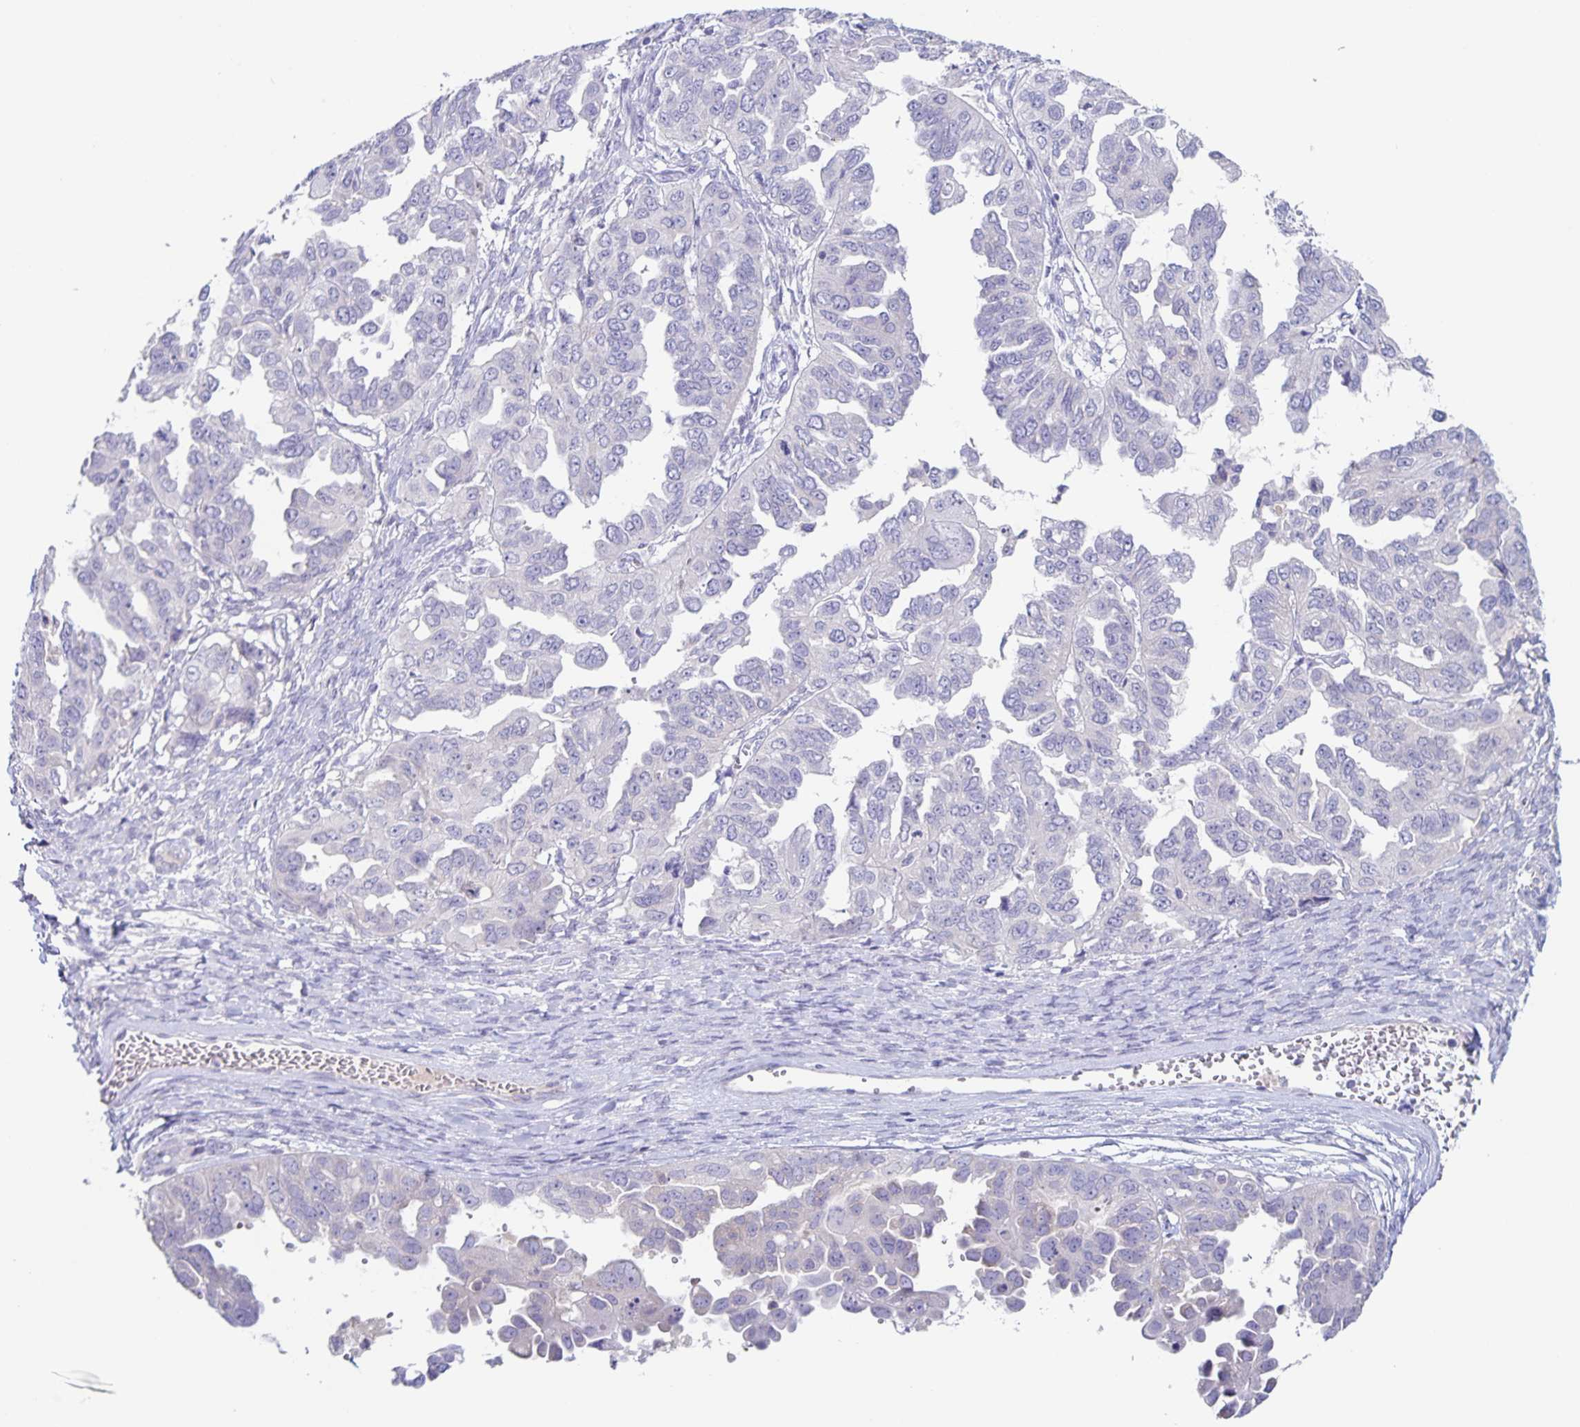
{"staining": {"intensity": "negative", "quantity": "none", "location": "none"}, "tissue": "ovarian cancer", "cell_type": "Tumor cells", "image_type": "cancer", "snomed": [{"axis": "morphology", "description": "Cystadenocarcinoma, serous, NOS"}, {"axis": "topography", "description": "Ovary"}], "caption": "Ovarian cancer was stained to show a protein in brown. There is no significant positivity in tumor cells. Nuclei are stained in blue.", "gene": "RPL36A", "patient": {"sex": "female", "age": 53}}